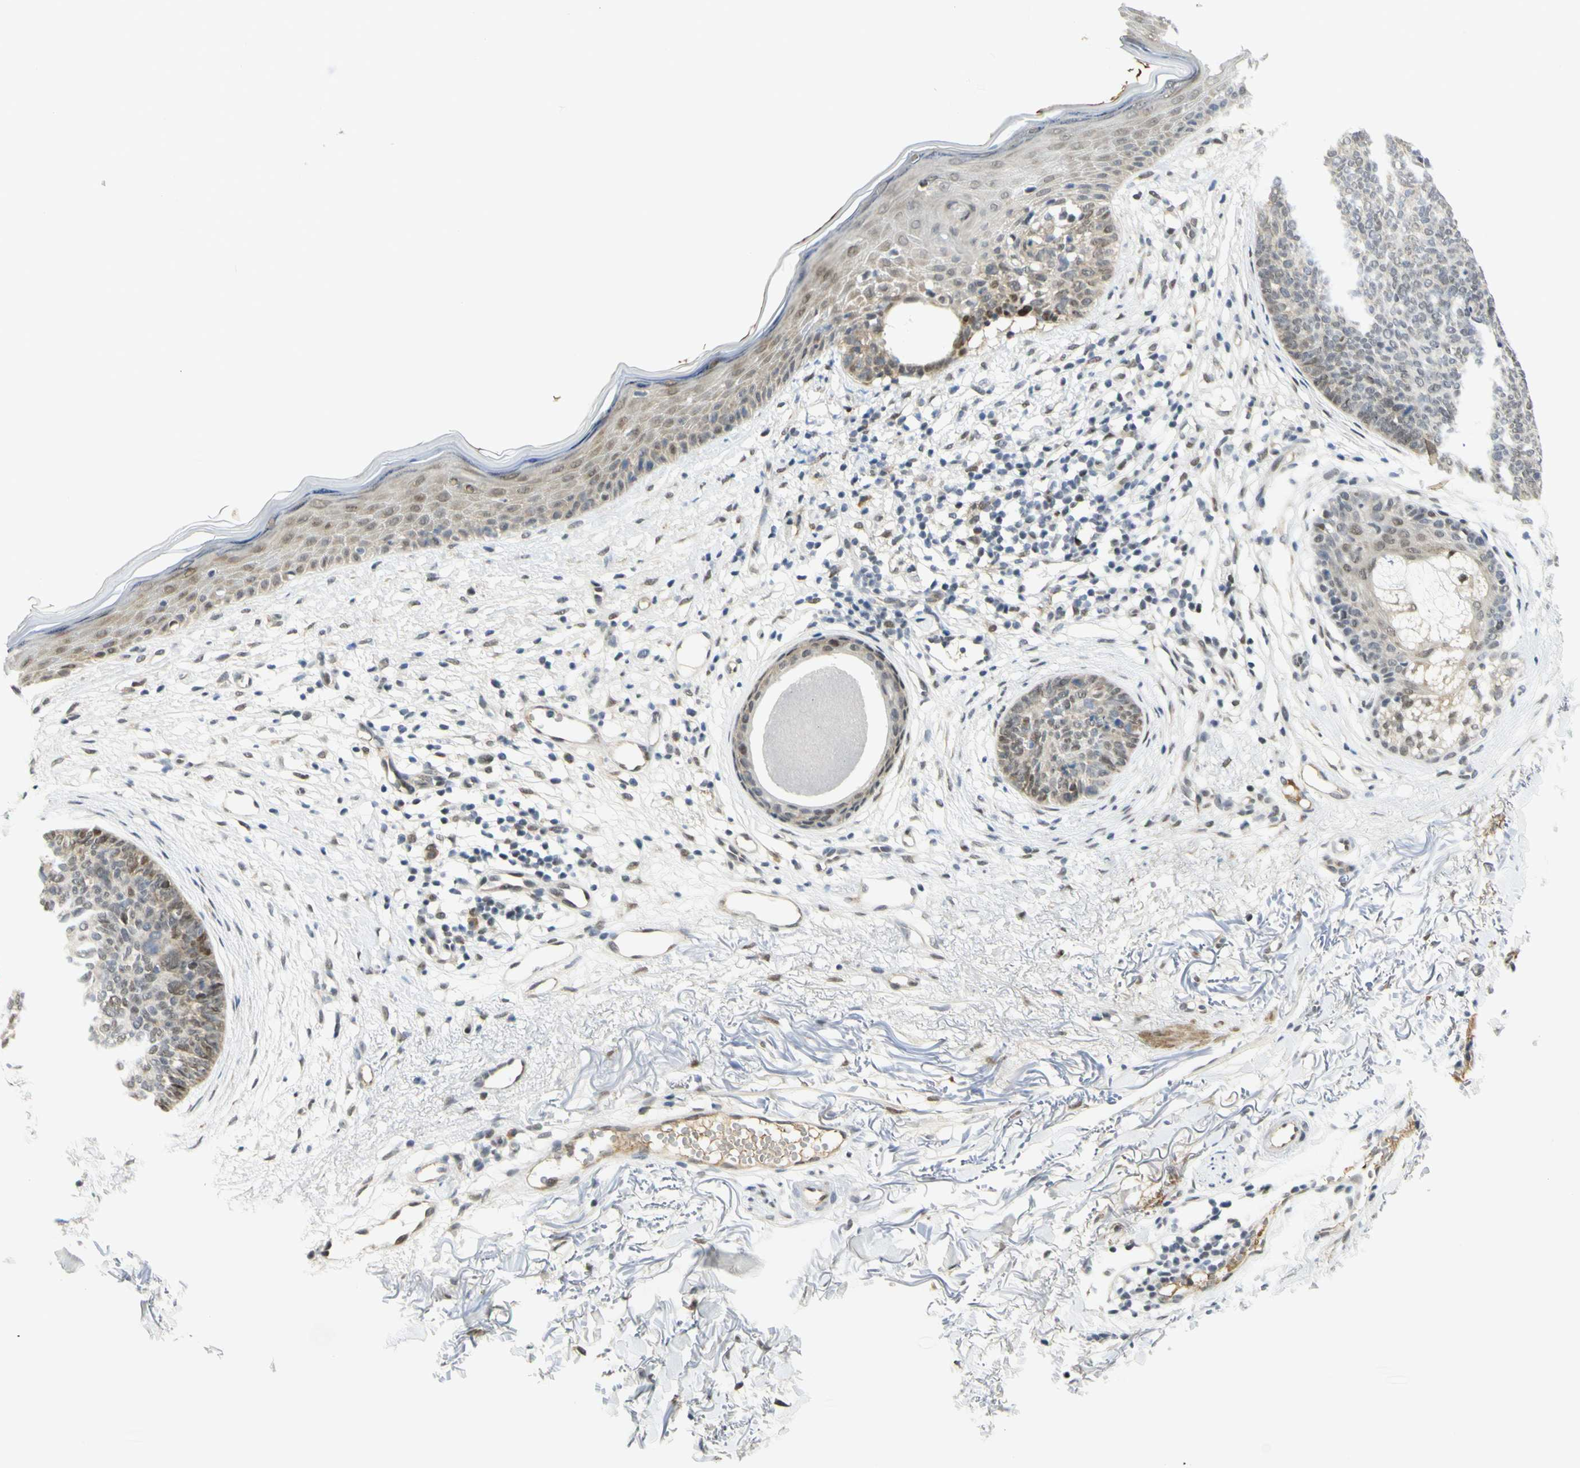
{"staining": {"intensity": "weak", "quantity": "25%-75%", "location": "nuclear"}, "tissue": "skin cancer", "cell_type": "Tumor cells", "image_type": "cancer", "snomed": [{"axis": "morphology", "description": "Basal cell carcinoma"}, {"axis": "topography", "description": "Skin"}], "caption": "Protein staining of basal cell carcinoma (skin) tissue shows weak nuclear positivity in approximately 25%-75% of tumor cells.", "gene": "DDX1", "patient": {"sex": "female", "age": 70}}